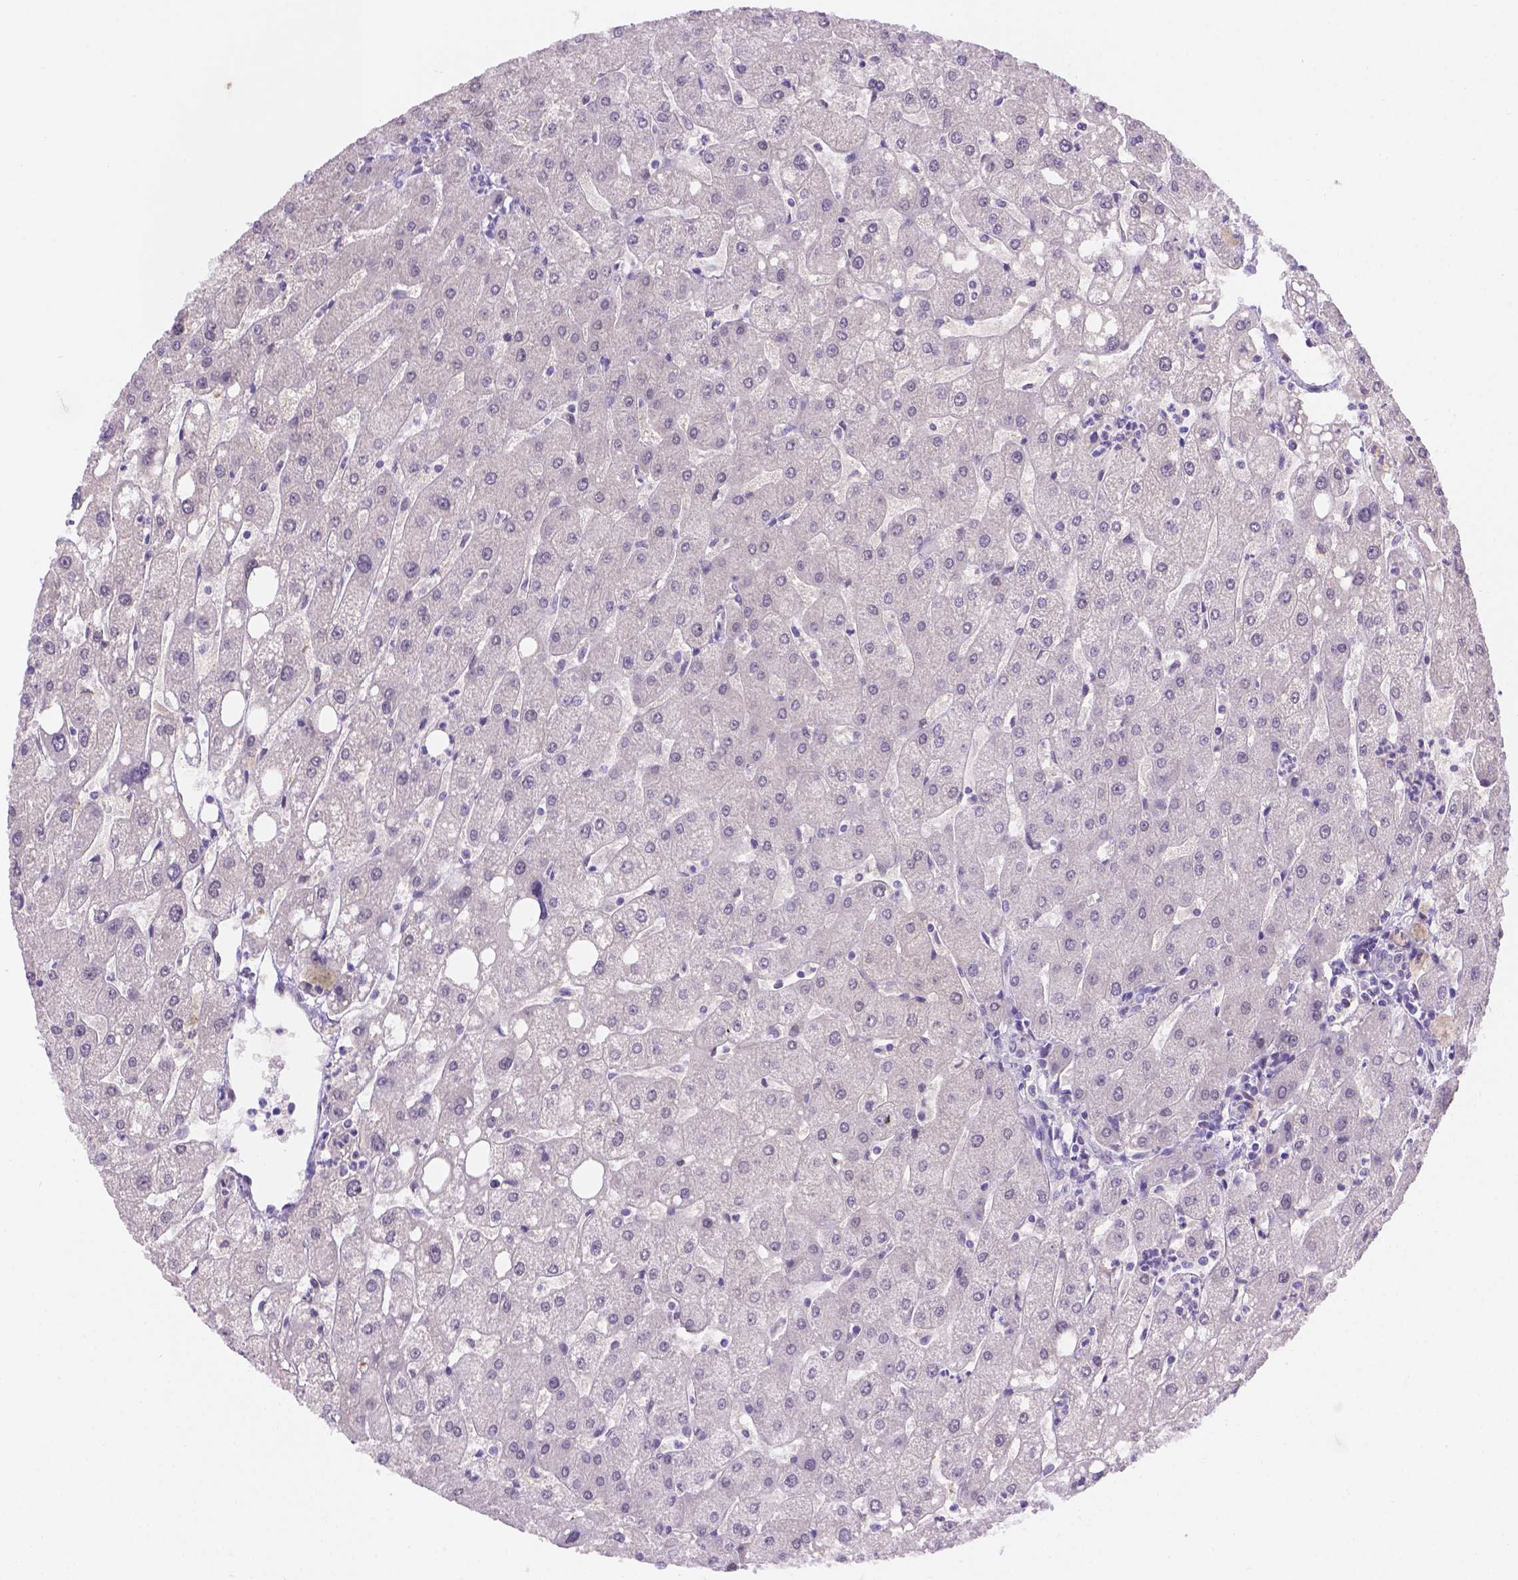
{"staining": {"intensity": "negative", "quantity": "none", "location": "none"}, "tissue": "liver", "cell_type": "Cholangiocytes", "image_type": "normal", "snomed": [{"axis": "morphology", "description": "Normal tissue, NOS"}, {"axis": "topography", "description": "Liver"}], "caption": "Liver stained for a protein using immunohistochemistry demonstrates no expression cholangiocytes.", "gene": "NXPE2", "patient": {"sex": "male", "age": 67}}